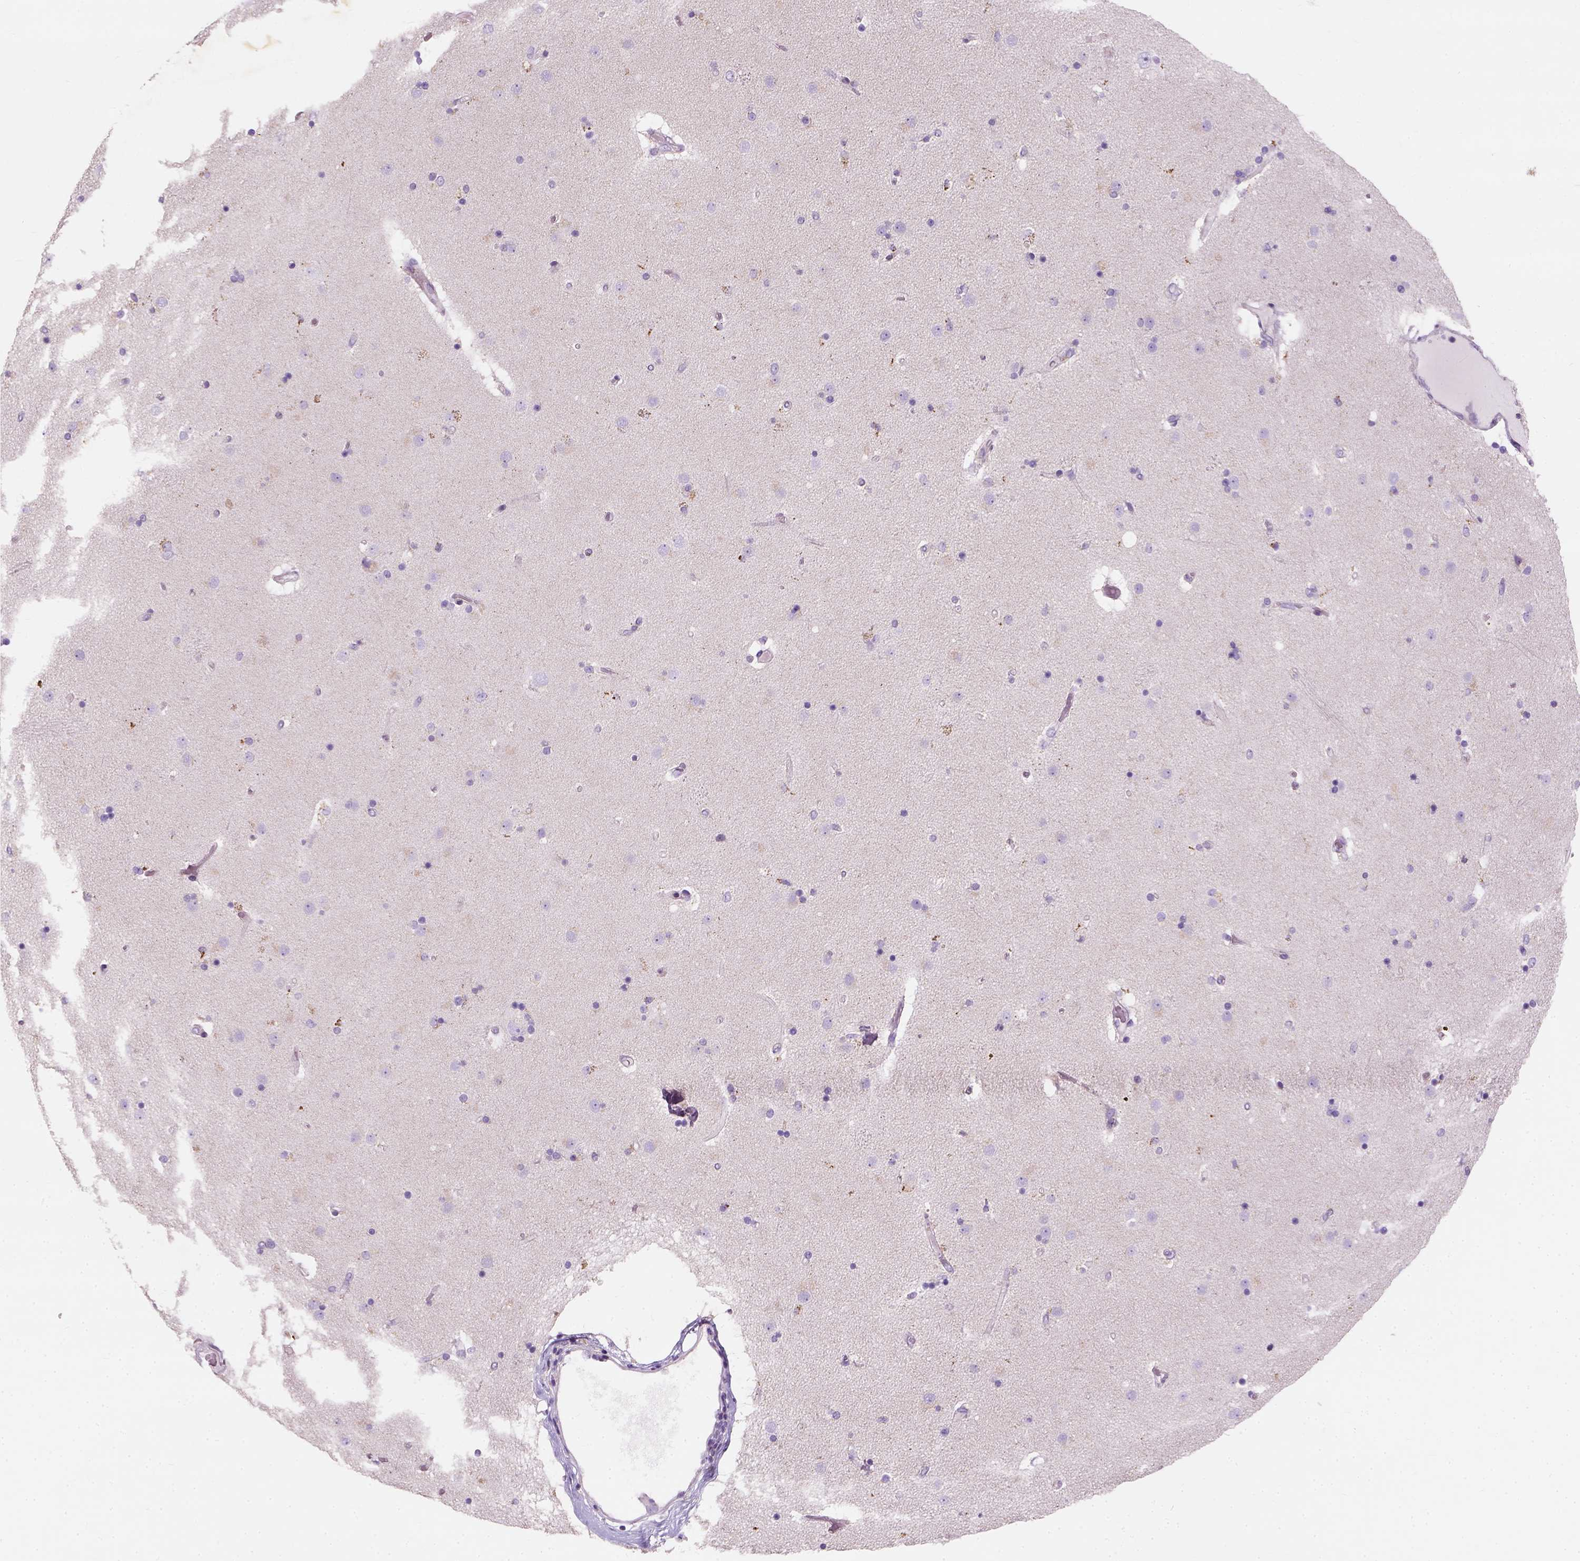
{"staining": {"intensity": "negative", "quantity": "none", "location": "none"}, "tissue": "caudate", "cell_type": "Glial cells", "image_type": "normal", "snomed": [{"axis": "morphology", "description": "Normal tissue, NOS"}, {"axis": "topography", "description": "Lateral ventricle wall"}], "caption": "High power microscopy micrograph of an IHC image of normal caudate, revealing no significant staining in glial cells. Nuclei are stained in blue.", "gene": "CHODL", "patient": {"sex": "female", "age": 71}}